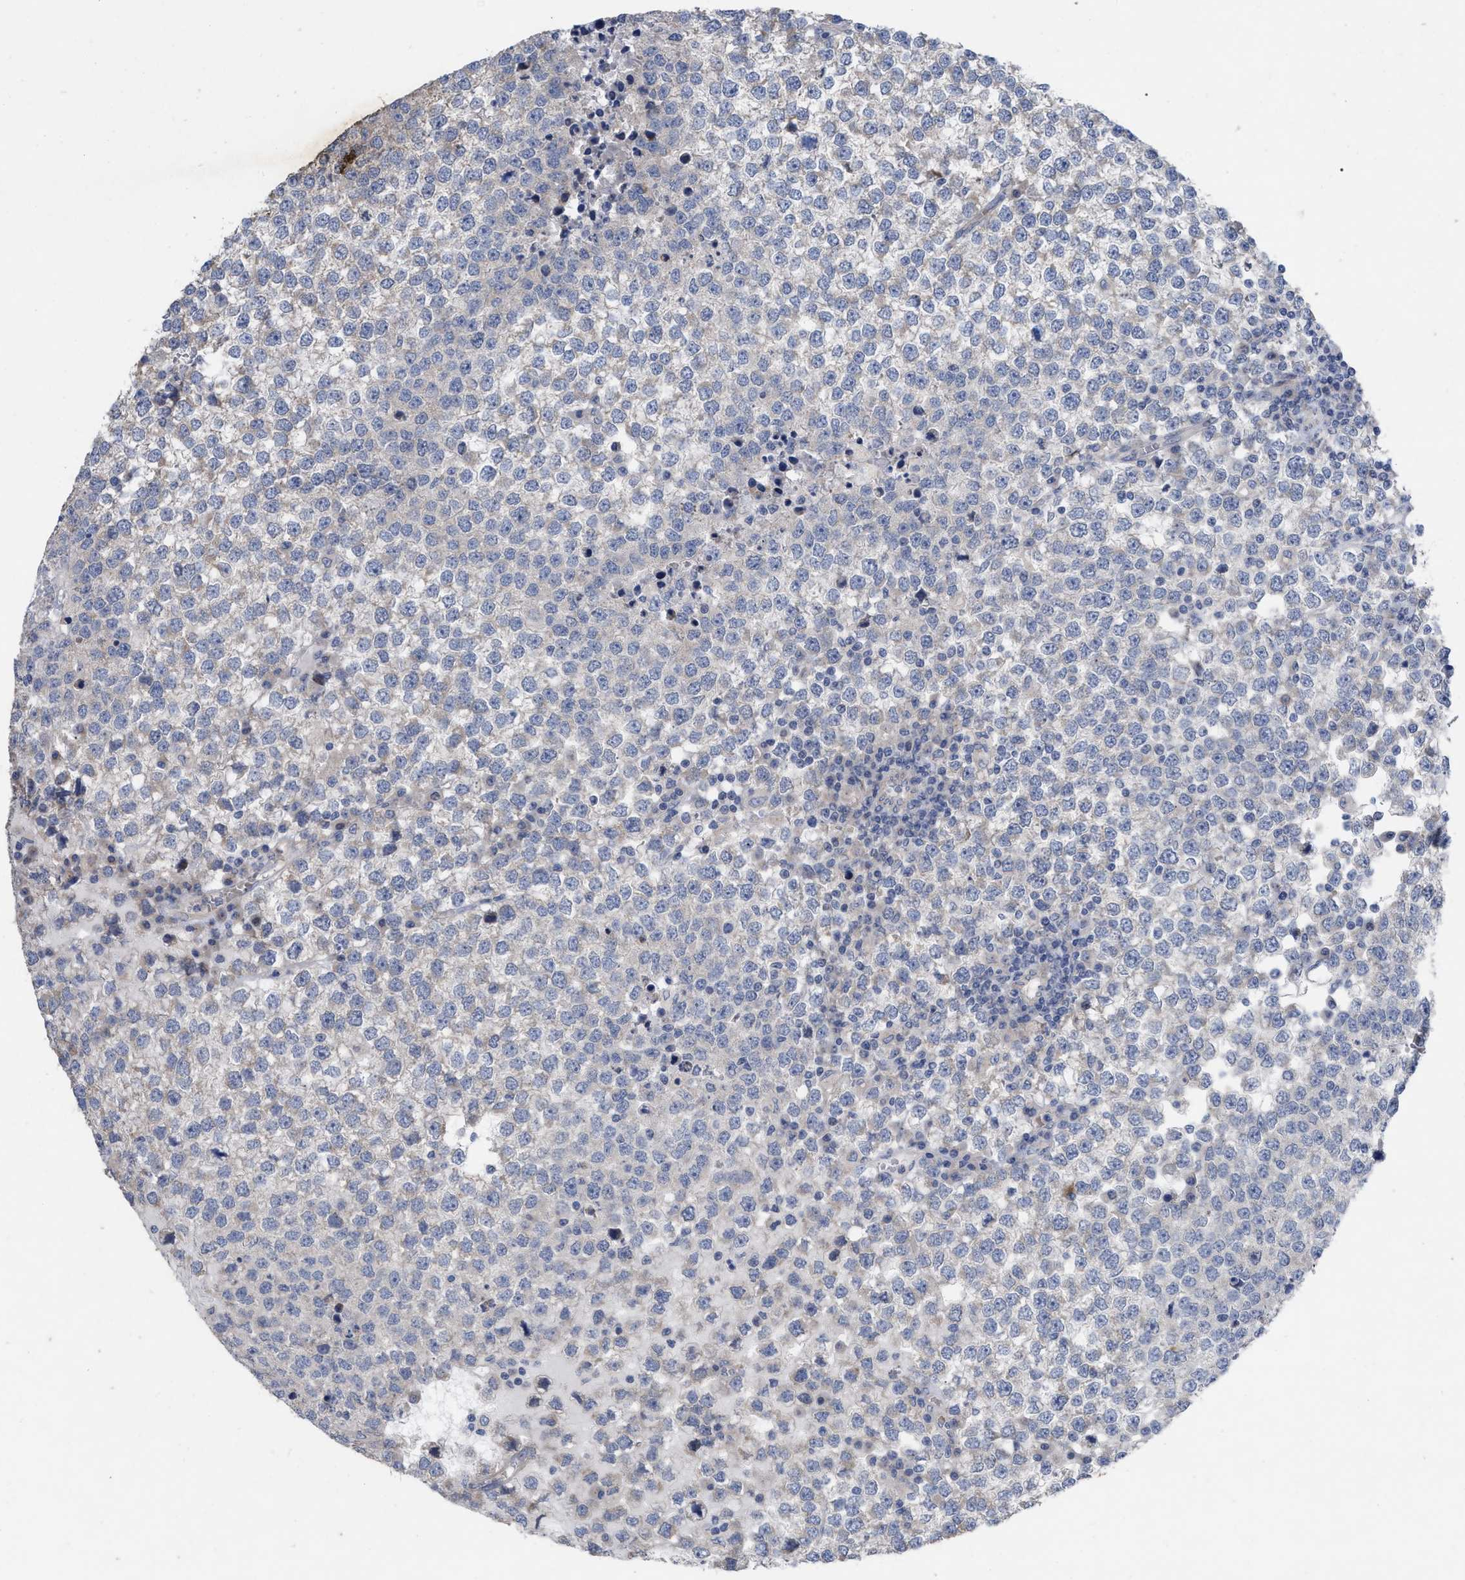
{"staining": {"intensity": "negative", "quantity": "none", "location": "none"}, "tissue": "testis cancer", "cell_type": "Tumor cells", "image_type": "cancer", "snomed": [{"axis": "morphology", "description": "Seminoma, NOS"}, {"axis": "topography", "description": "Testis"}], "caption": "Testis seminoma was stained to show a protein in brown. There is no significant positivity in tumor cells.", "gene": "VIP", "patient": {"sex": "male", "age": 65}}